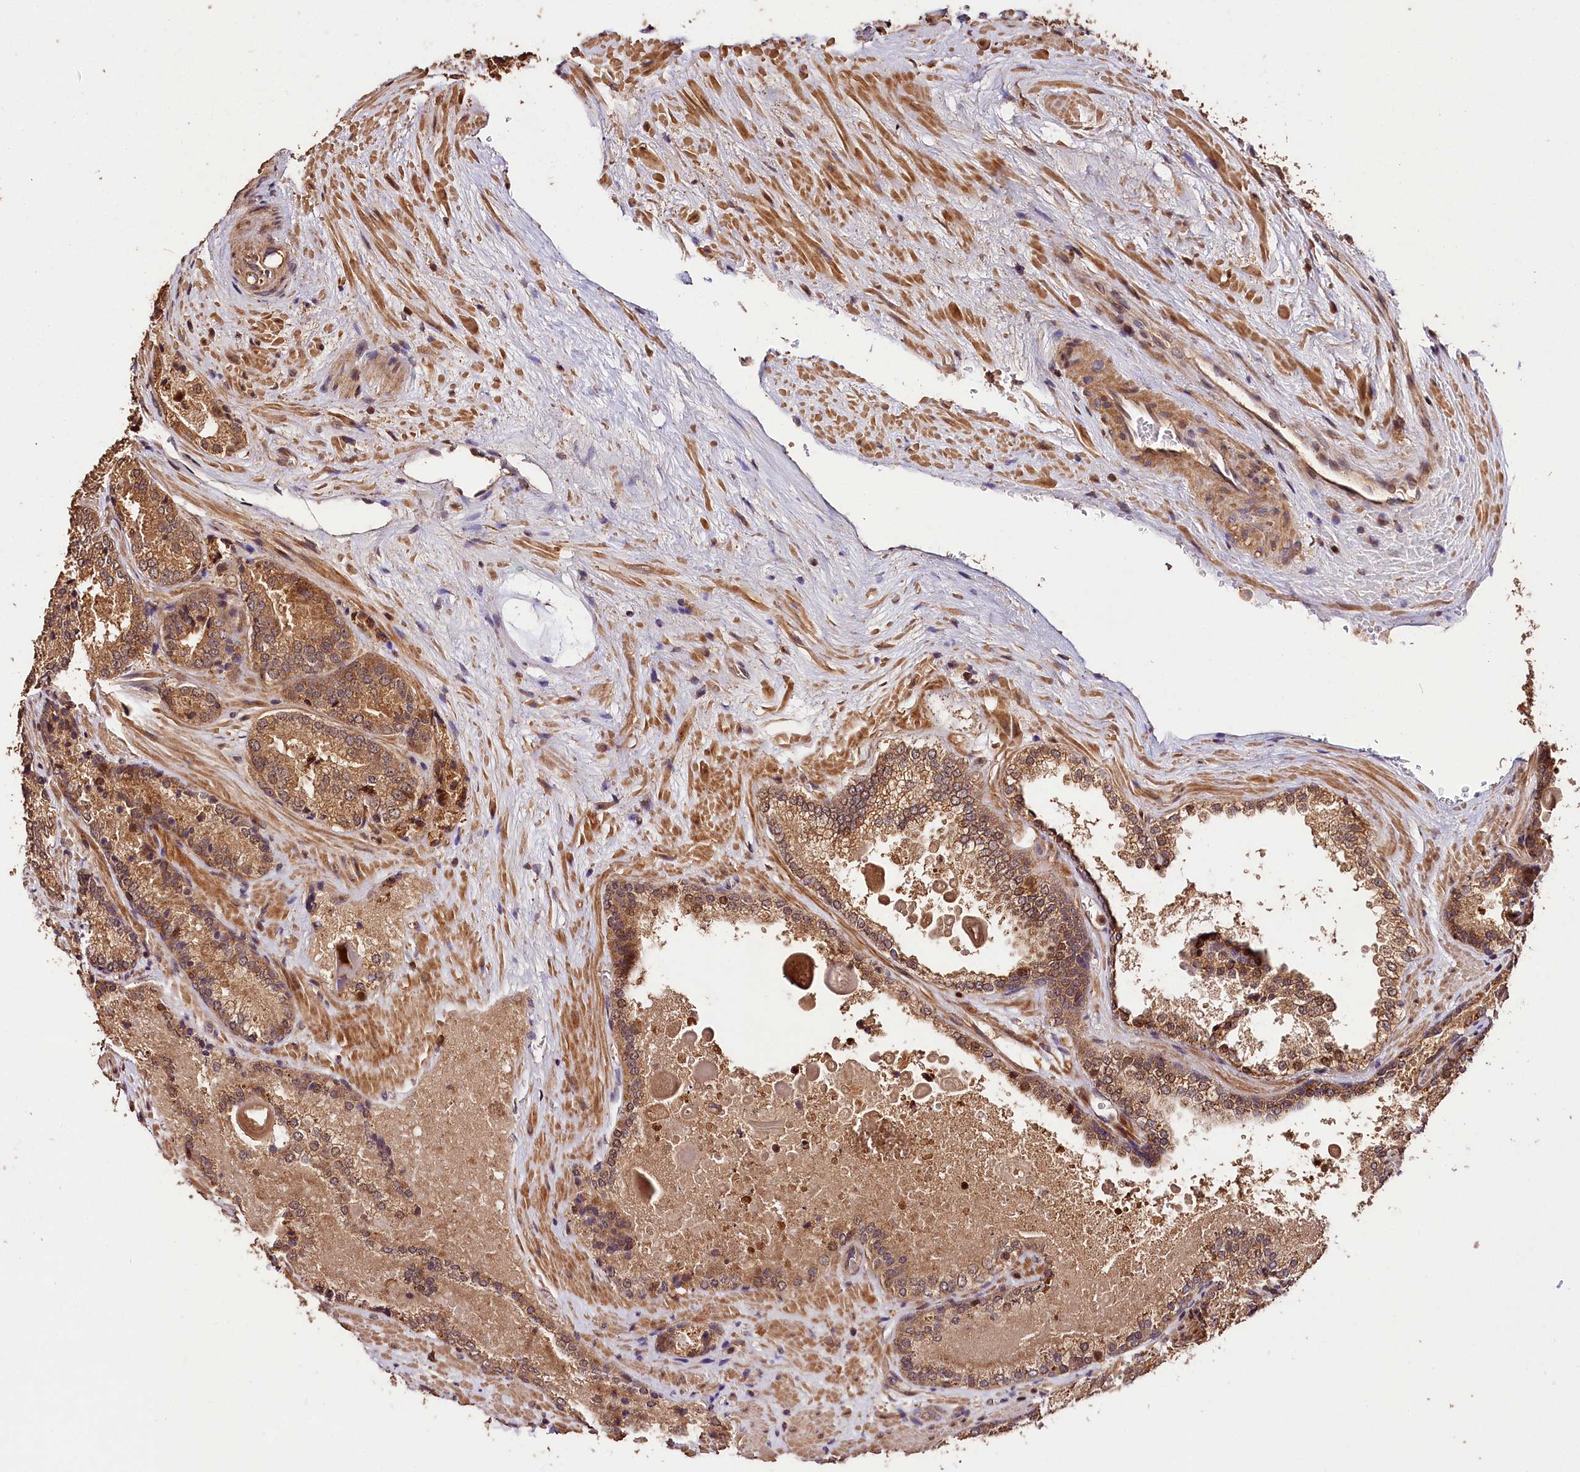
{"staining": {"intensity": "moderate", "quantity": ">75%", "location": "cytoplasmic/membranous"}, "tissue": "prostate cancer", "cell_type": "Tumor cells", "image_type": "cancer", "snomed": [{"axis": "morphology", "description": "Adenocarcinoma, Low grade"}, {"axis": "topography", "description": "Prostate"}], "caption": "There is medium levels of moderate cytoplasmic/membranous staining in tumor cells of prostate adenocarcinoma (low-grade), as demonstrated by immunohistochemical staining (brown color).", "gene": "KPTN", "patient": {"sex": "male", "age": 74}}